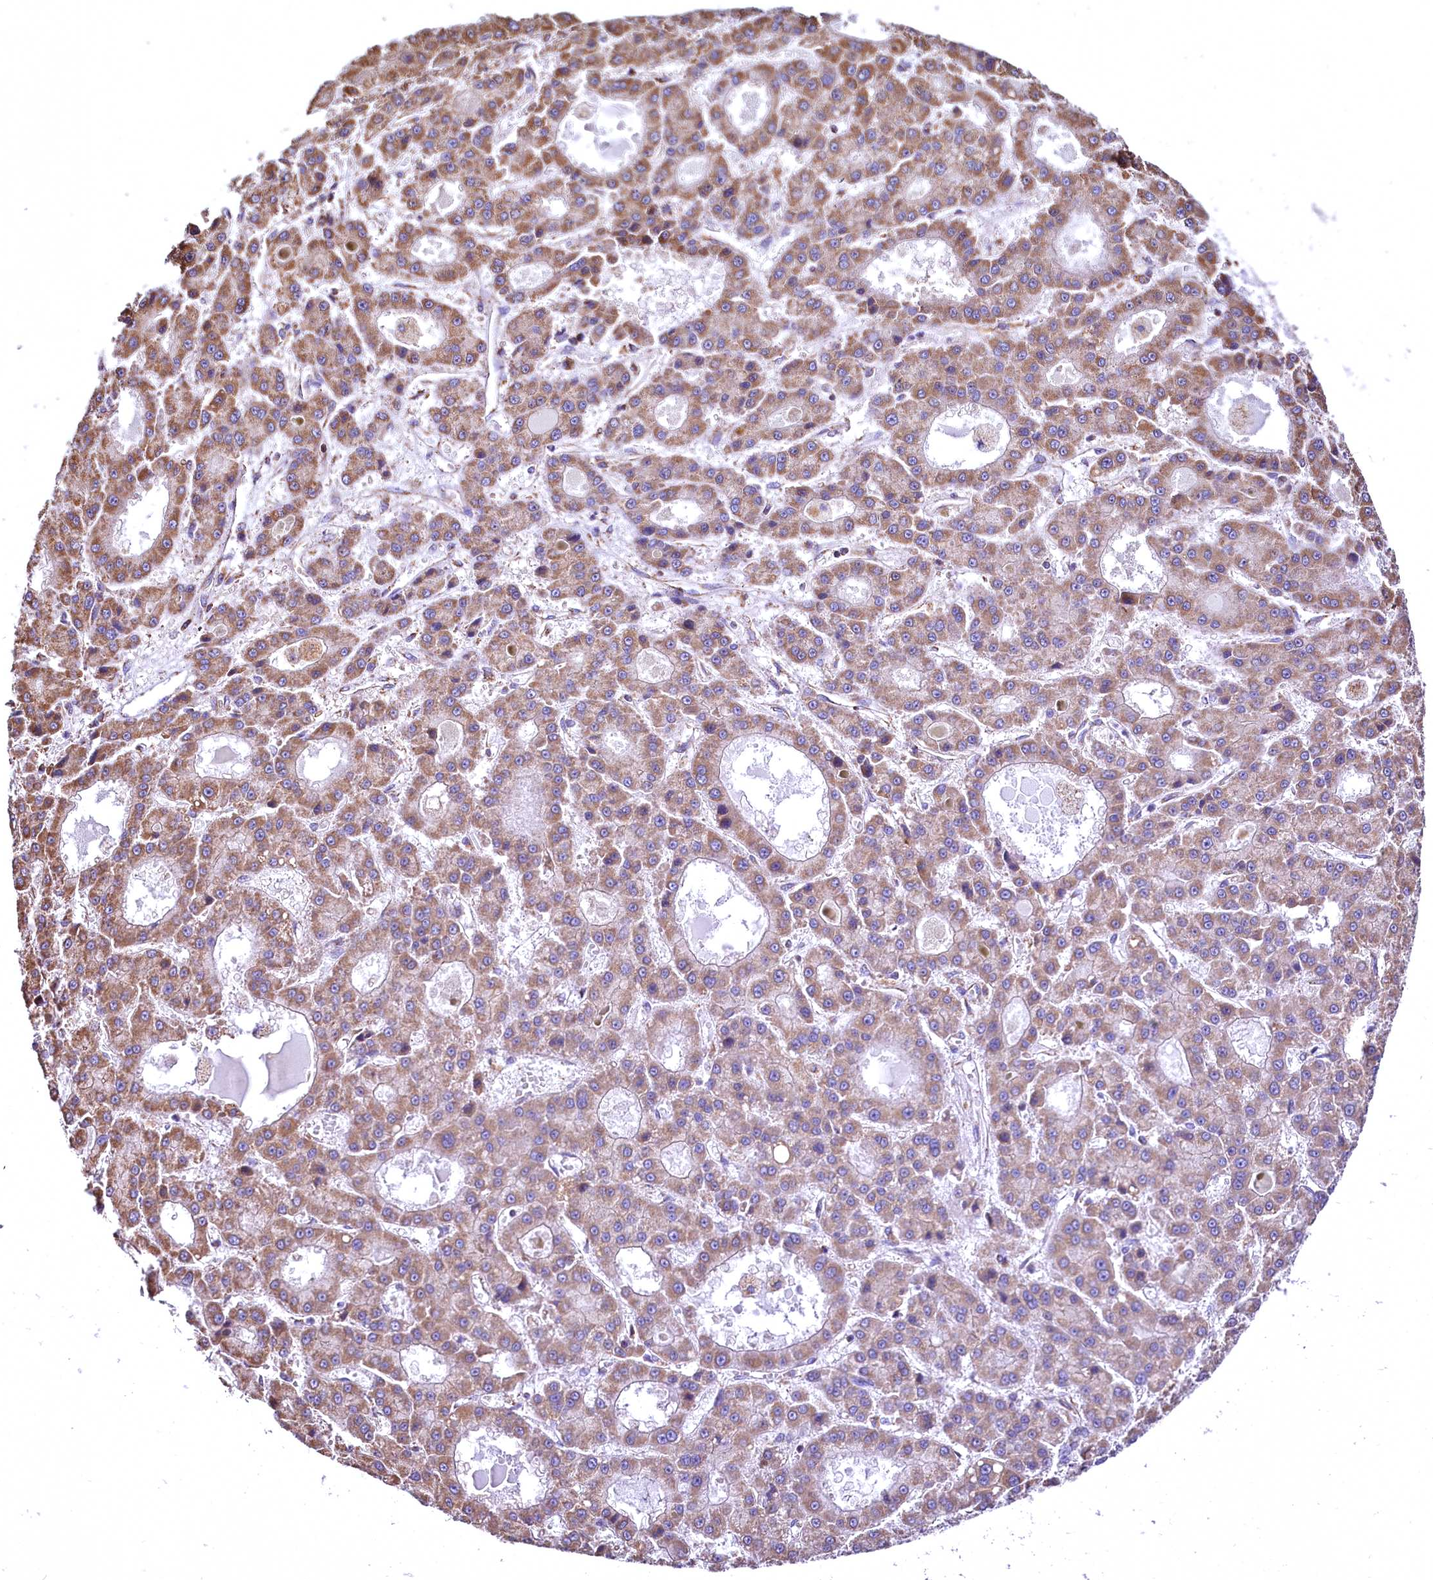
{"staining": {"intensity": "moderate", "quantity": ">75%", "location": "cytoplasmic/membranous"}, "tissue": "liver cancer", "cell_type": "Tumor cells", "image_type": "cancer", "snomed": [{"axis": "morphology", "description": "Carcinoma, Hepatocellular, NOS"}, {"axis": "topography", "description": "Liver"}], "caption": "The immunohistochemical stain highlights moderate cytoplasmic/membranous expression in tumor cells of liver cancer (hepatocellular carcinoma) tissue.", "gene": "NUDT15", "patient": {"sex": "male", "age": 70}}